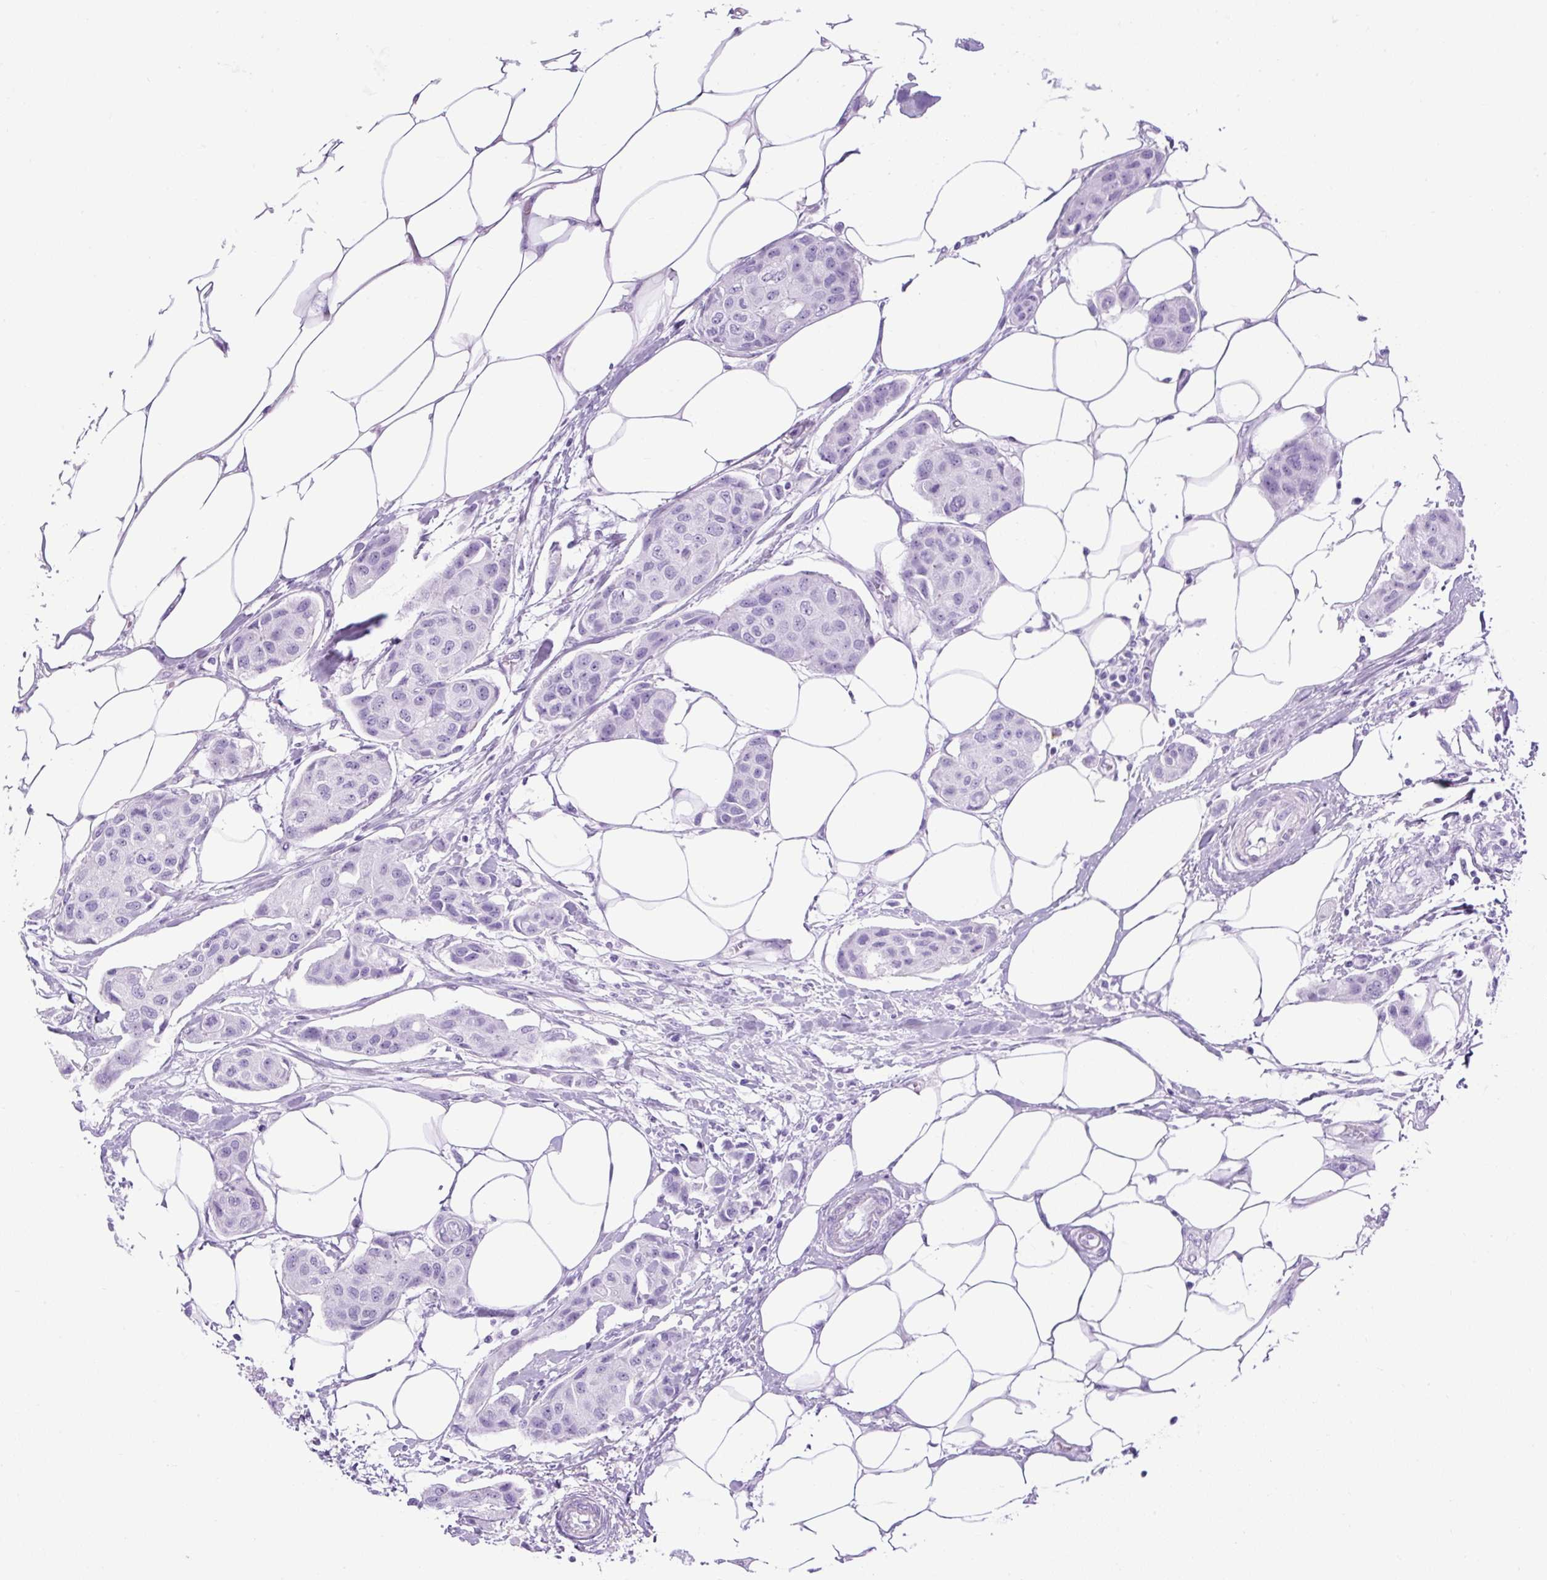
{"staining": {"intensity": "negative", "quantity": "none", "location": "none"}, "tissue": "breast cancer", "cell_type": "Tumor cells", "image_type": "cancer", "snomed": [{"axis": "morphology", "description": "Duct carcinoma"}, {"axis": "topography", "description": "Breast"}, {"axis": "topography", "description": "Lymph node"}], "caption": "This is an IHC photomicrograph of human breast intraductal carcinoma. There is no positivity in tumor cells.", "gene": "VWA7", "patient": {"sex": "female", "age": 80}}